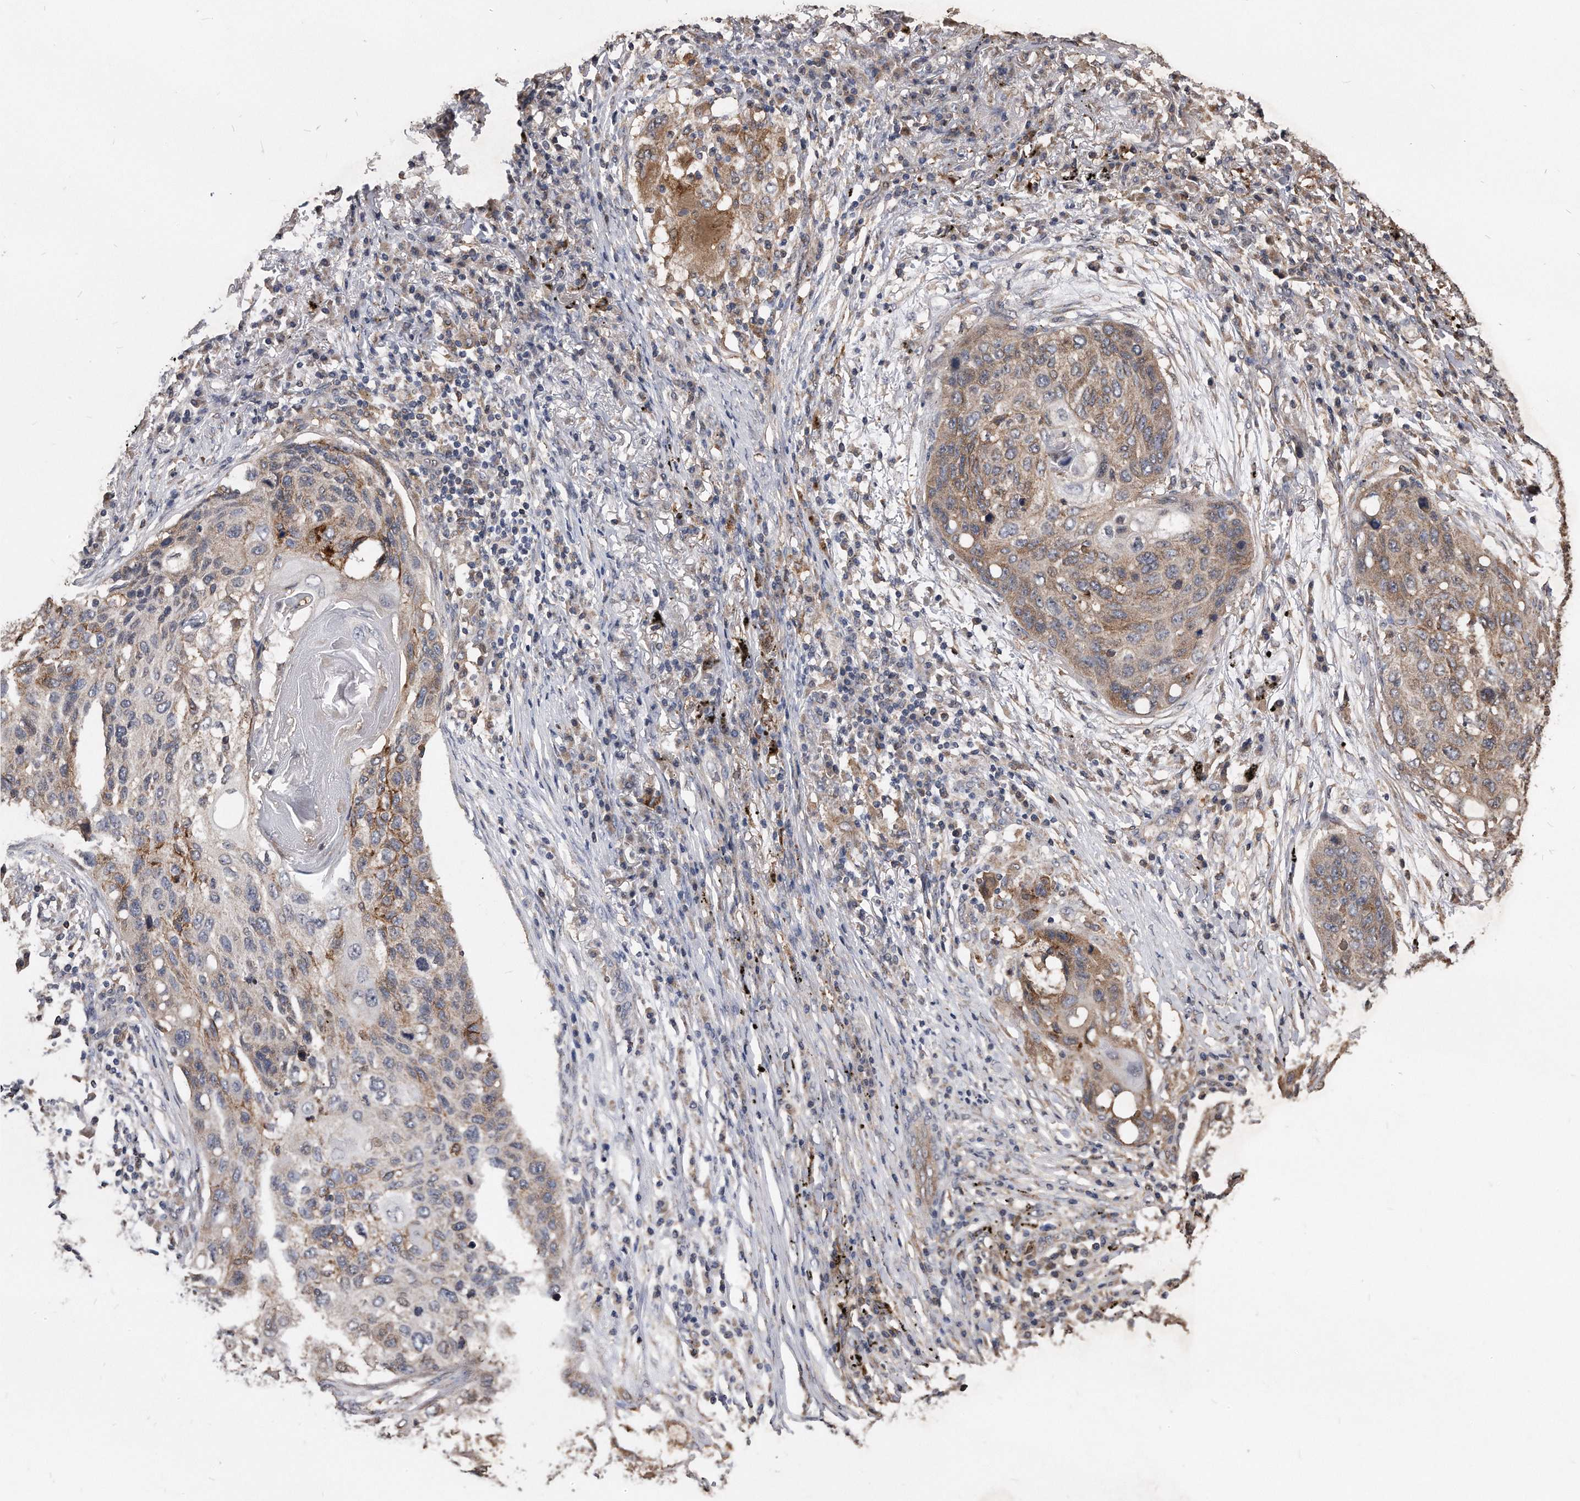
{"staining": {"intensity": "moderate", "quantity": "25%-75%", "location": "cytoplasmic/membranous"}, "tissue": "lung cancer", "cell_type": "Tumor cells", "image_type": "cancer", "snomed": [{"axis": "morphology", "description": "Squamous cell carcinoma, NOS"}, {"axis": "topography", "description": "Lung"}], "caption": "Immunohistochemical staining of lung cancer demonstrates medium levels of moderate cytoplasmic/membranous expression in about 25%-75% of tumor cells.", "gene": "IL20RA", "patient": {"sex": "female", "age": 63}}